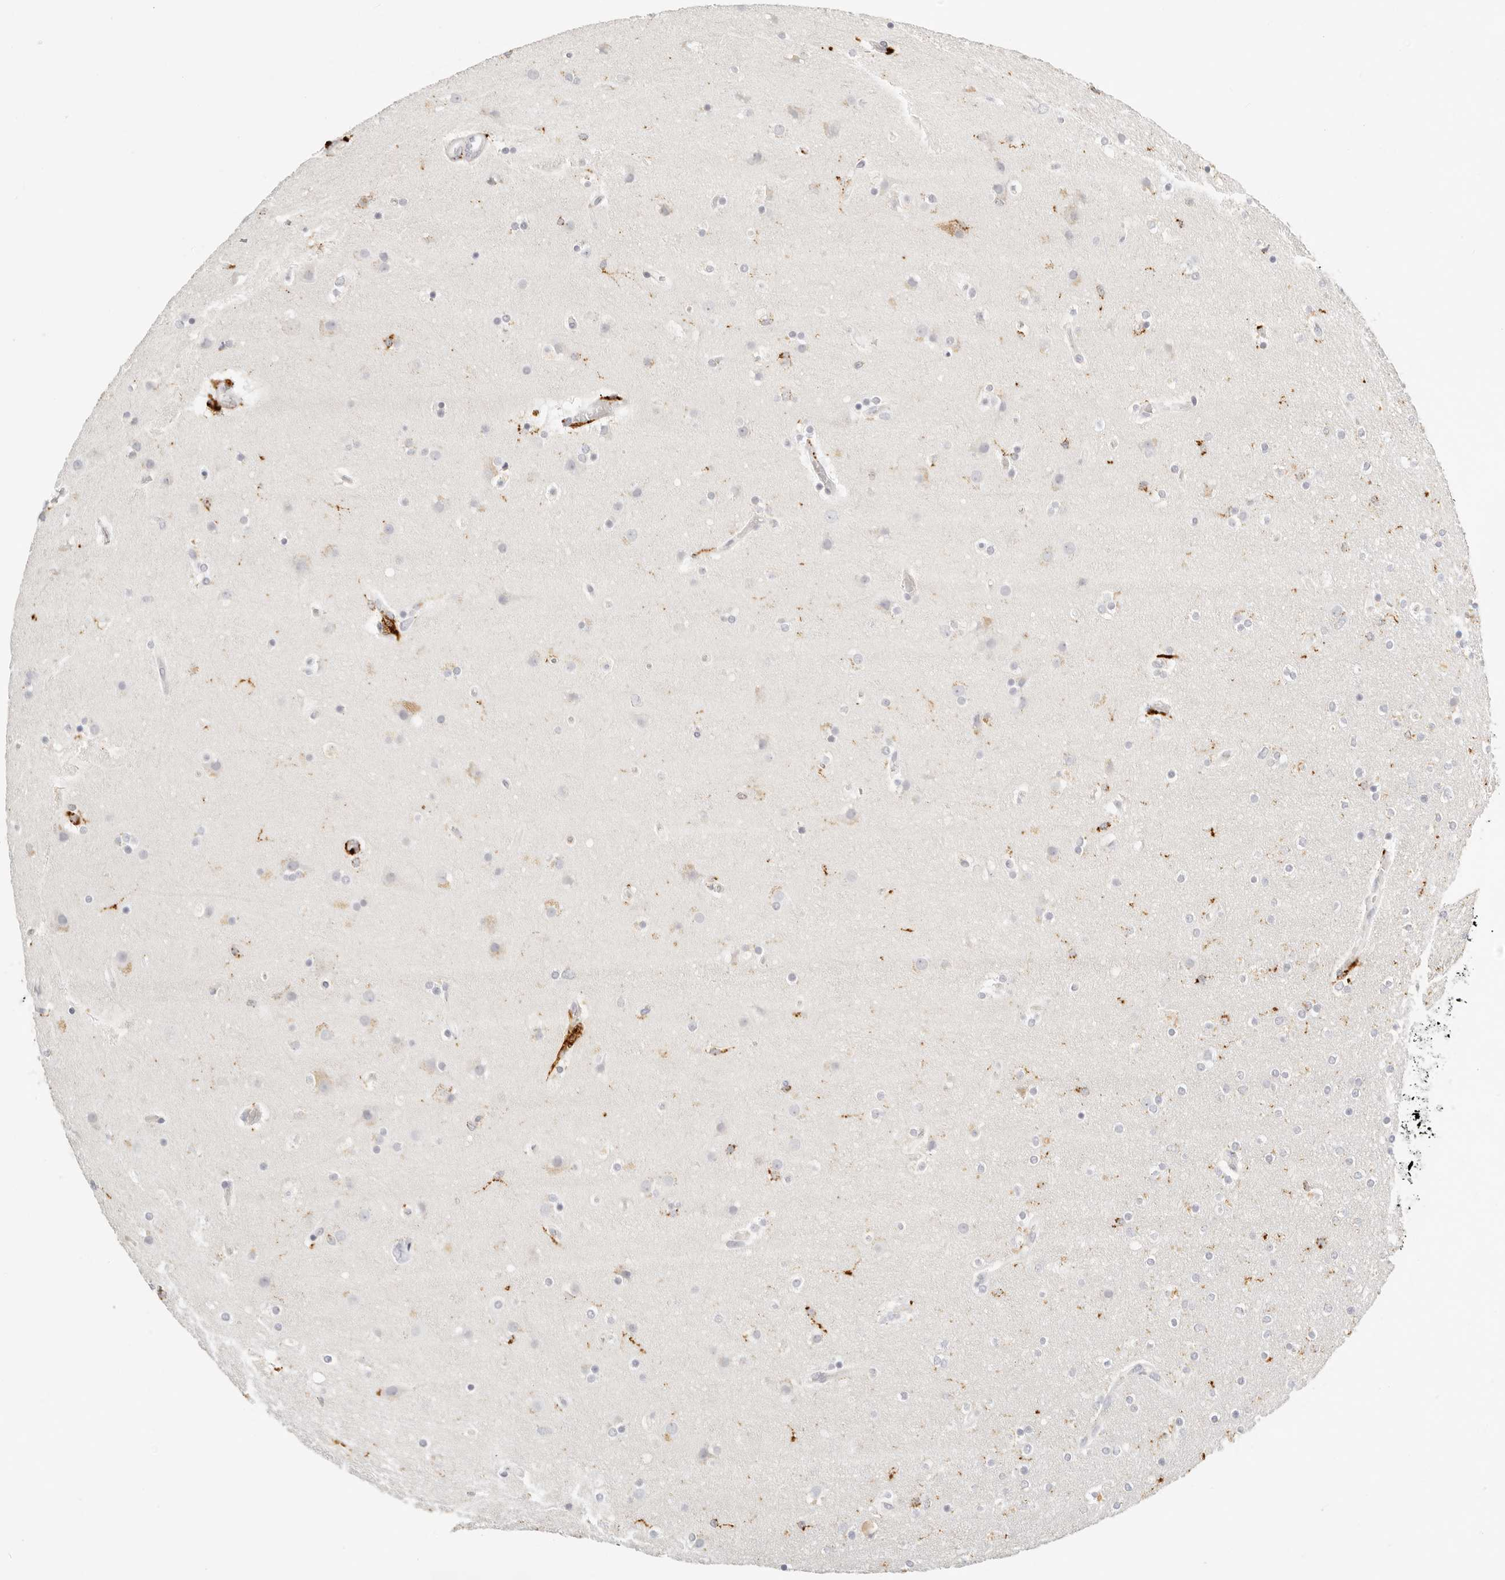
{"staining": {"intensity": "negative", "quantity": "none", "location": "none"}, "tissue": "glioma", "cell_type": "Tumor cells", "image_type": "cancer", "snomed": [{"axis": "morphology", "description": "Glioma, malignant, High grade"}, {"axis": "topography", "description": "Cerebral cortex"}], "caption": "The histopathology image displays no staining of tumor cells in glioma.", "gene": "RNASET2", "patient": {"sex": "female", "age": 36}}